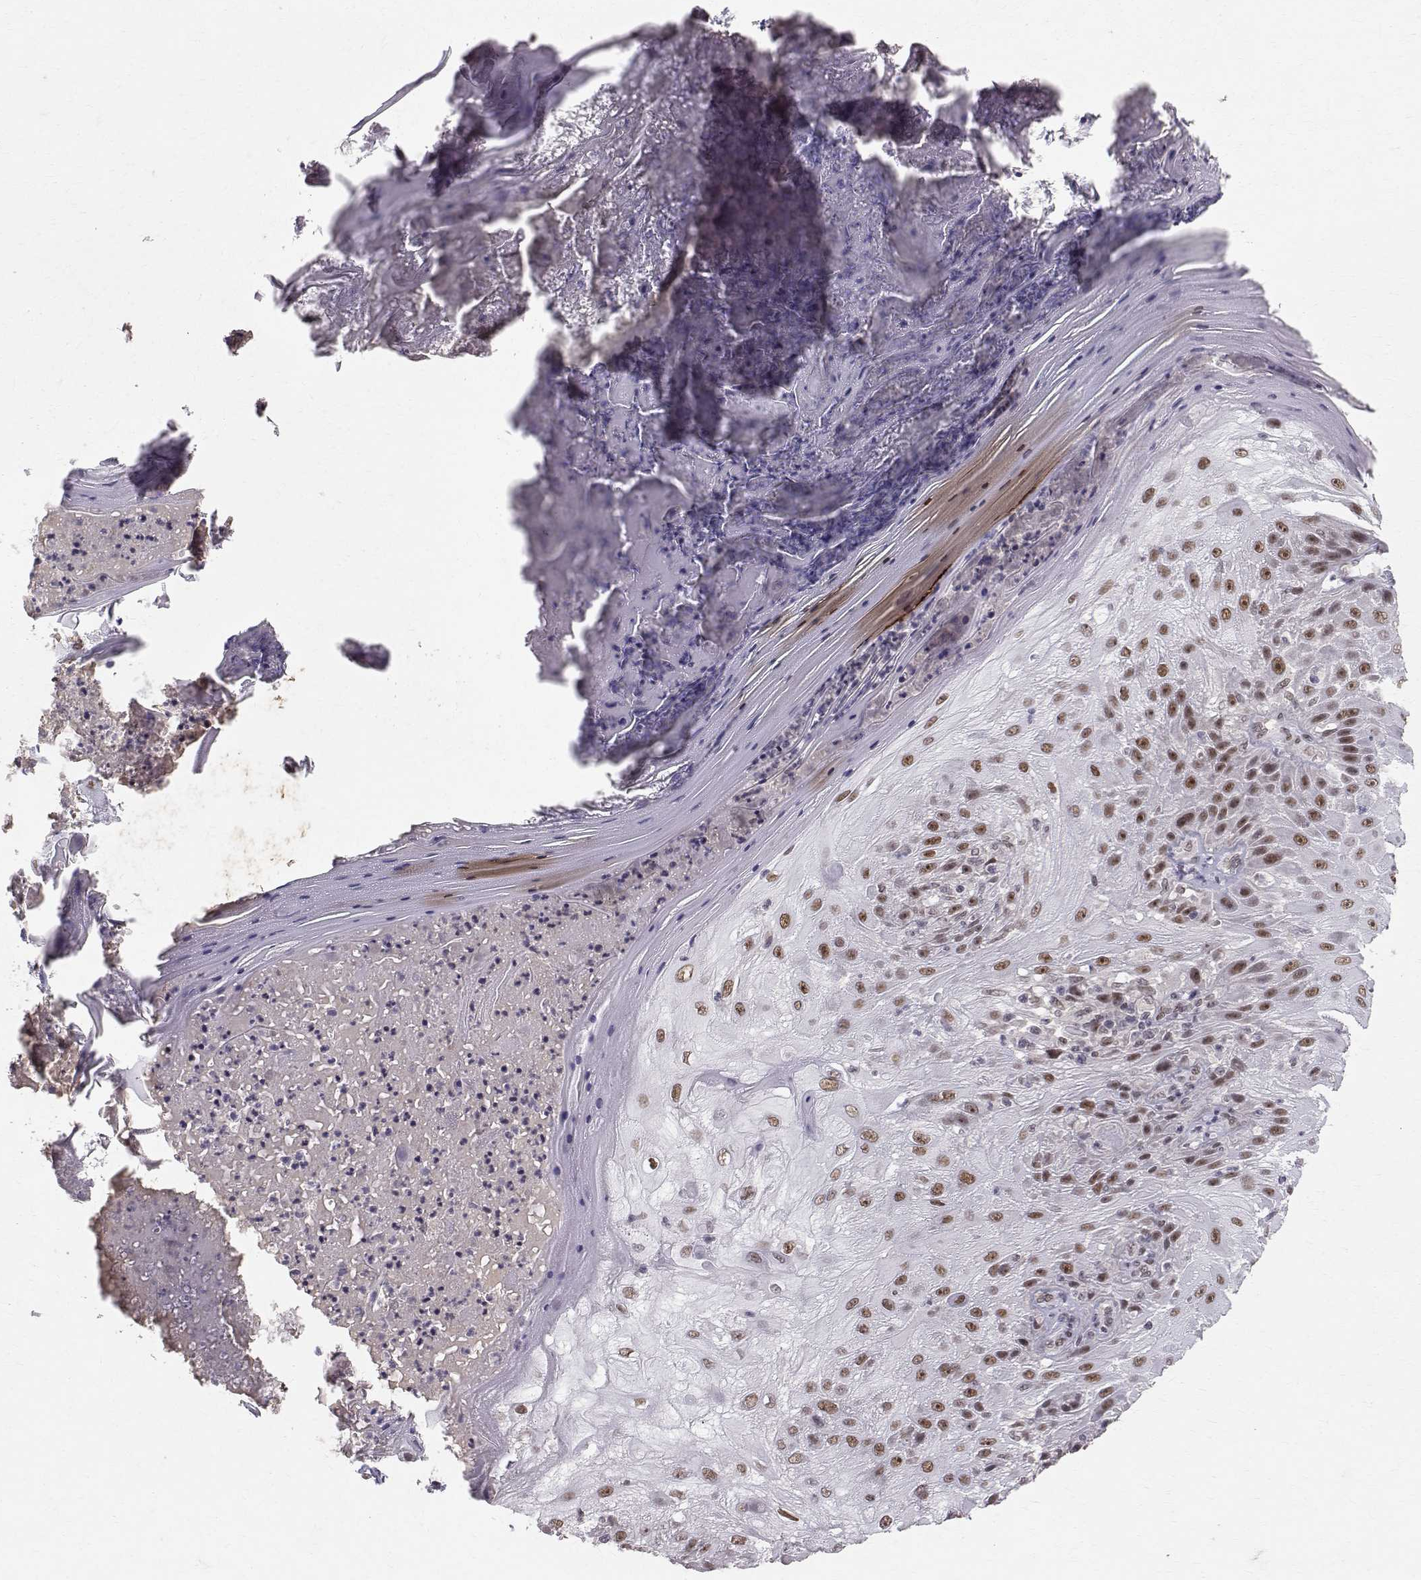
{"staining": {"intensity": "moderate", "quantity": "25%-75%", "location": "nuclear"}, "tissue": "skin cancer", "cell_type": "Tumor cells", "image_type": "cancer", "snomed": [{"axis": "morphology", "description": "Normal tissue, NOS"}, {"axis": "morphology", "description": "Squamous cell carcinoma, NOS"}, {"axis": "topography", "description": "Skin"}], "caption": "High-power microscopy captured an IHC micrograph of skin cancer, revealing moderate nuclear positivity in approximately 25%-75% of tumor cells.", "gene": "RPP38", "patient": {"sex": "female", "age": 83}}